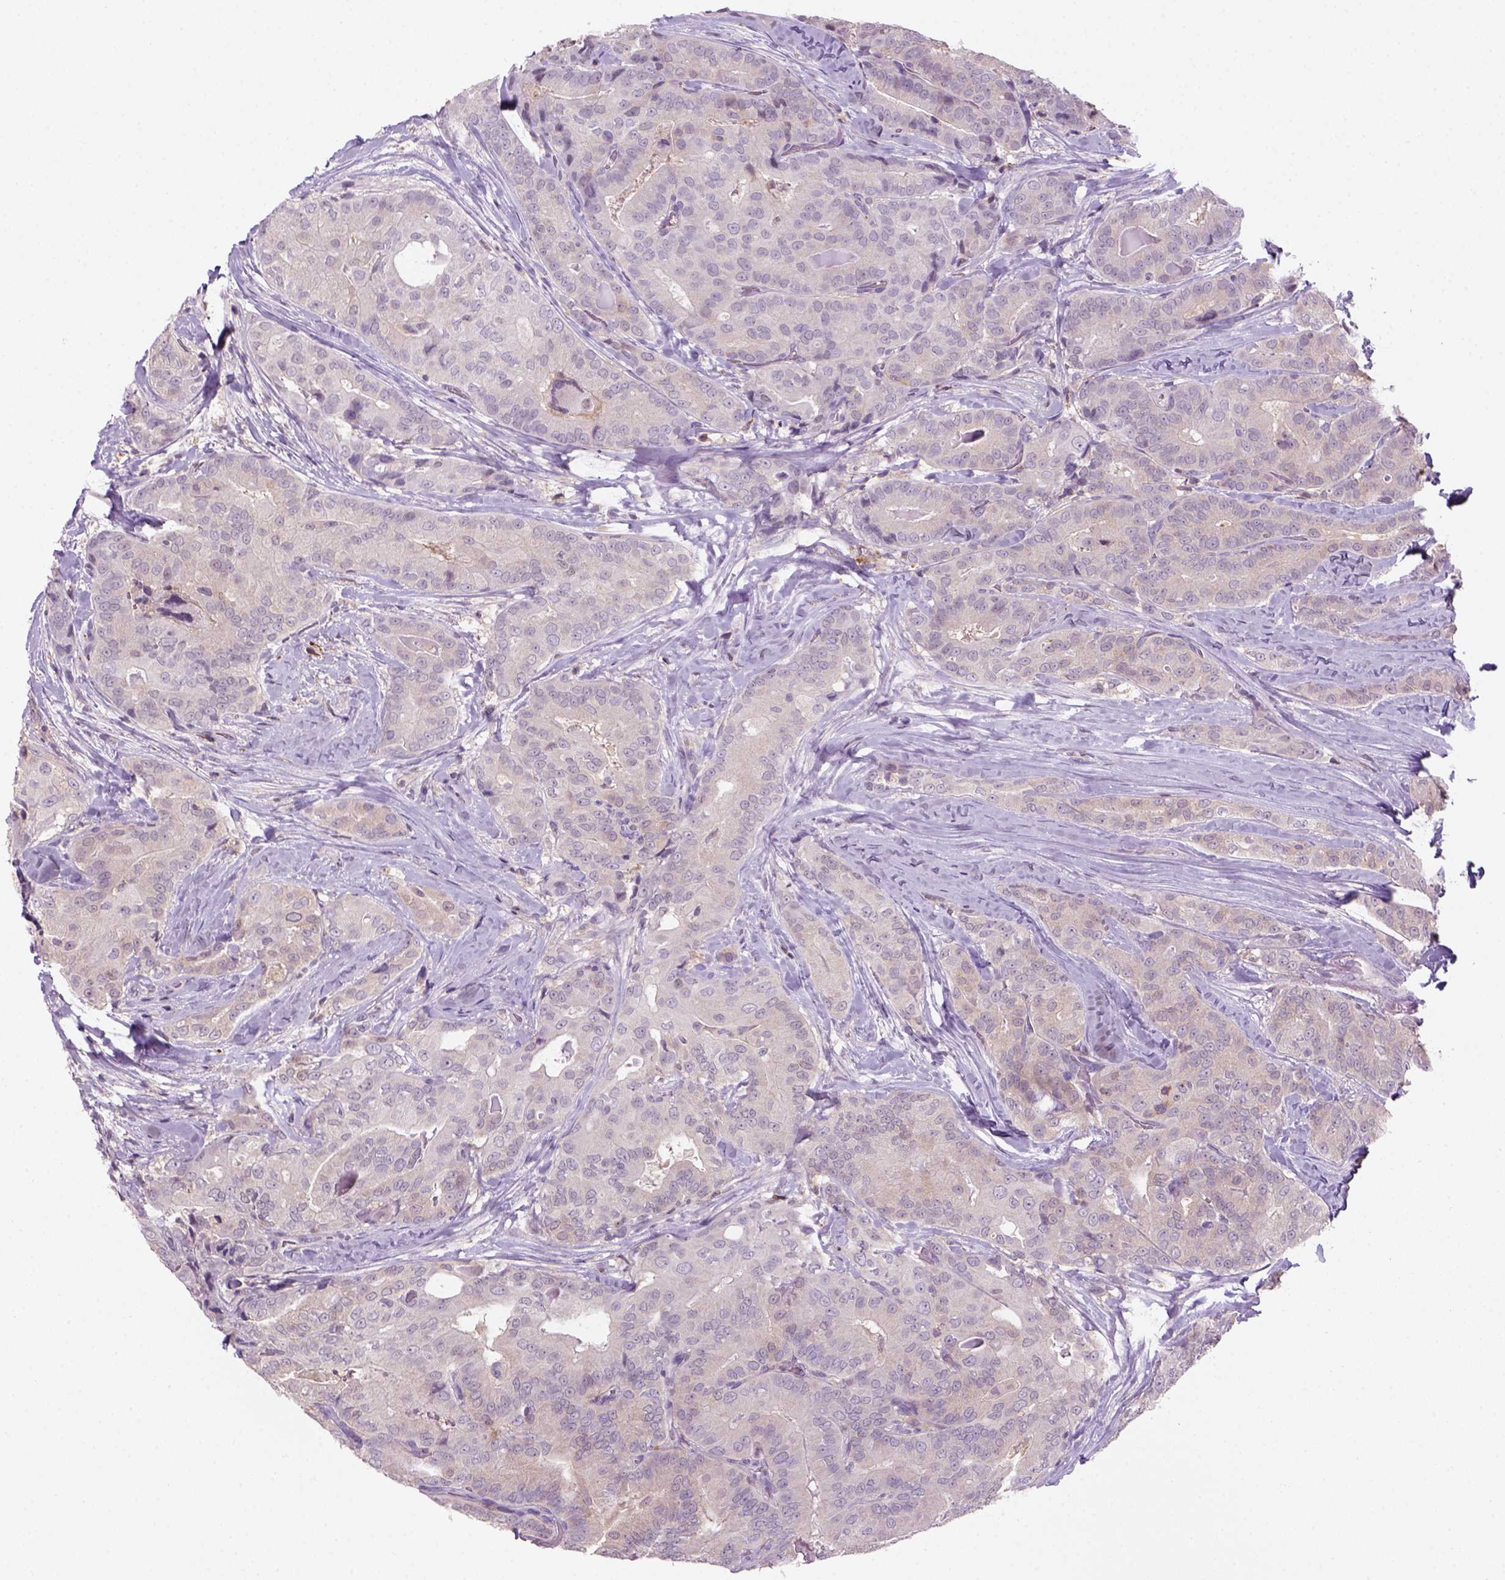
{"staining": {"intensity": "negative", "quantity": "none", "location": "none"}, "tissue": "thyroid cancer", "cell_type": "Tumor cells", "image_type": "cancer", "snomed": [{"axis": "morphology", "description": "Papillary adenocarcinoma, NOS"}, {"axis": "topography", "description": "Thyroid gland"}], "caption": "Immunohistochemistry (IHC) photomicrograph of neoplastic tissue: thyroid cancer stained with DAB (3,3'-diaminobenzidine) exhibits no significant protein staining in tumor cells.", "gene": "GOT1", "patient": {"sex": "male", "age": 61}}